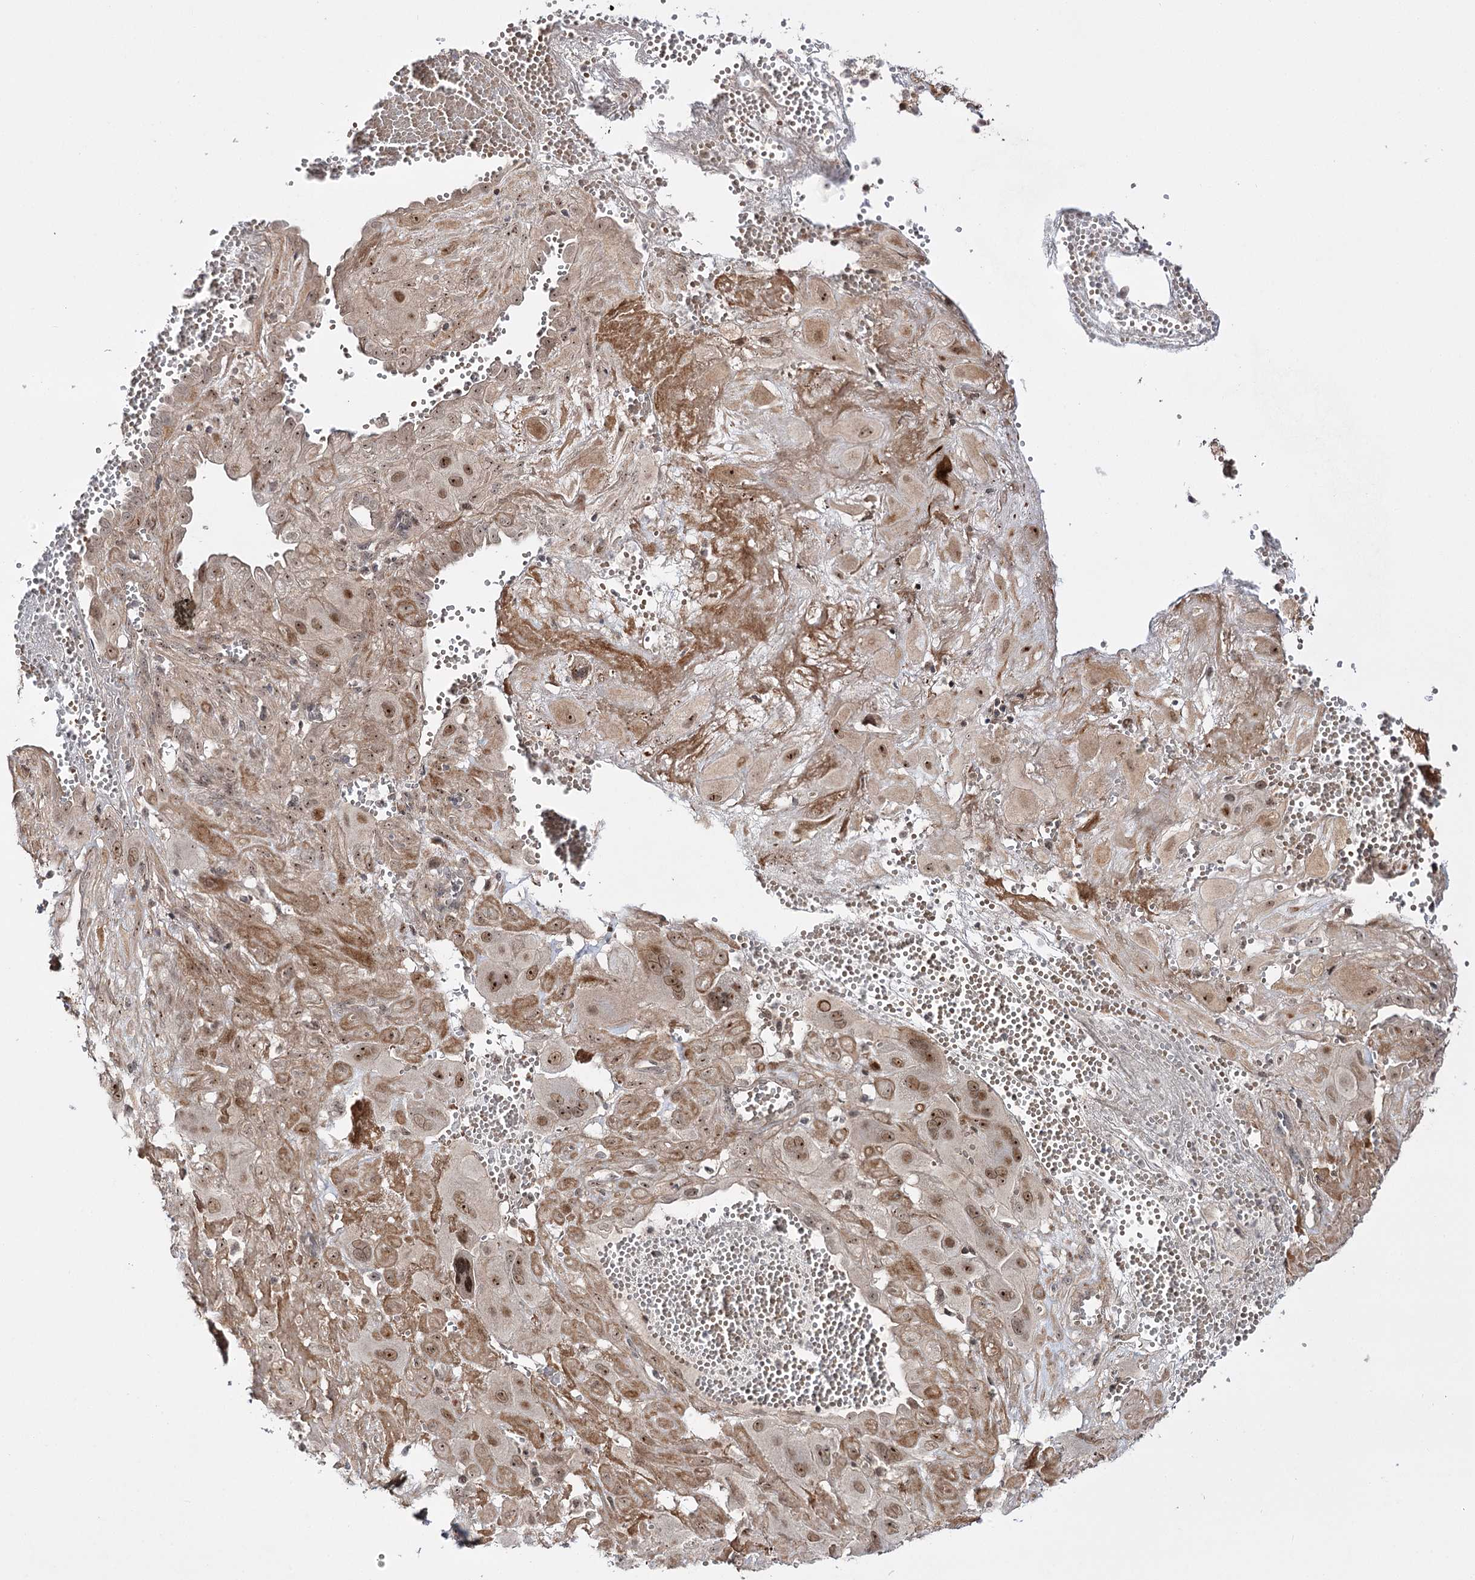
{"staining": {"intensity": "moderate", "quantity": ">75%", "location": "nuclear"}, "tissue": "cervical cancer", "cell_type": "Tumor cells", "image_type": "cancer", "snomed": [{"axis": "morphology", "description": "Squamous cell carcinoma, NOS"}, {"axis": "topography", "description": "Cervix"}], "caption": "Cervical cancer stained with immunohistochemistry (IHC) displays moderate nuclear staining in approximately >75% of tumor cells. Nuclei are stained in blue.", "gene": "RRP9", "patient": {"sex": "female", "age": 34}}